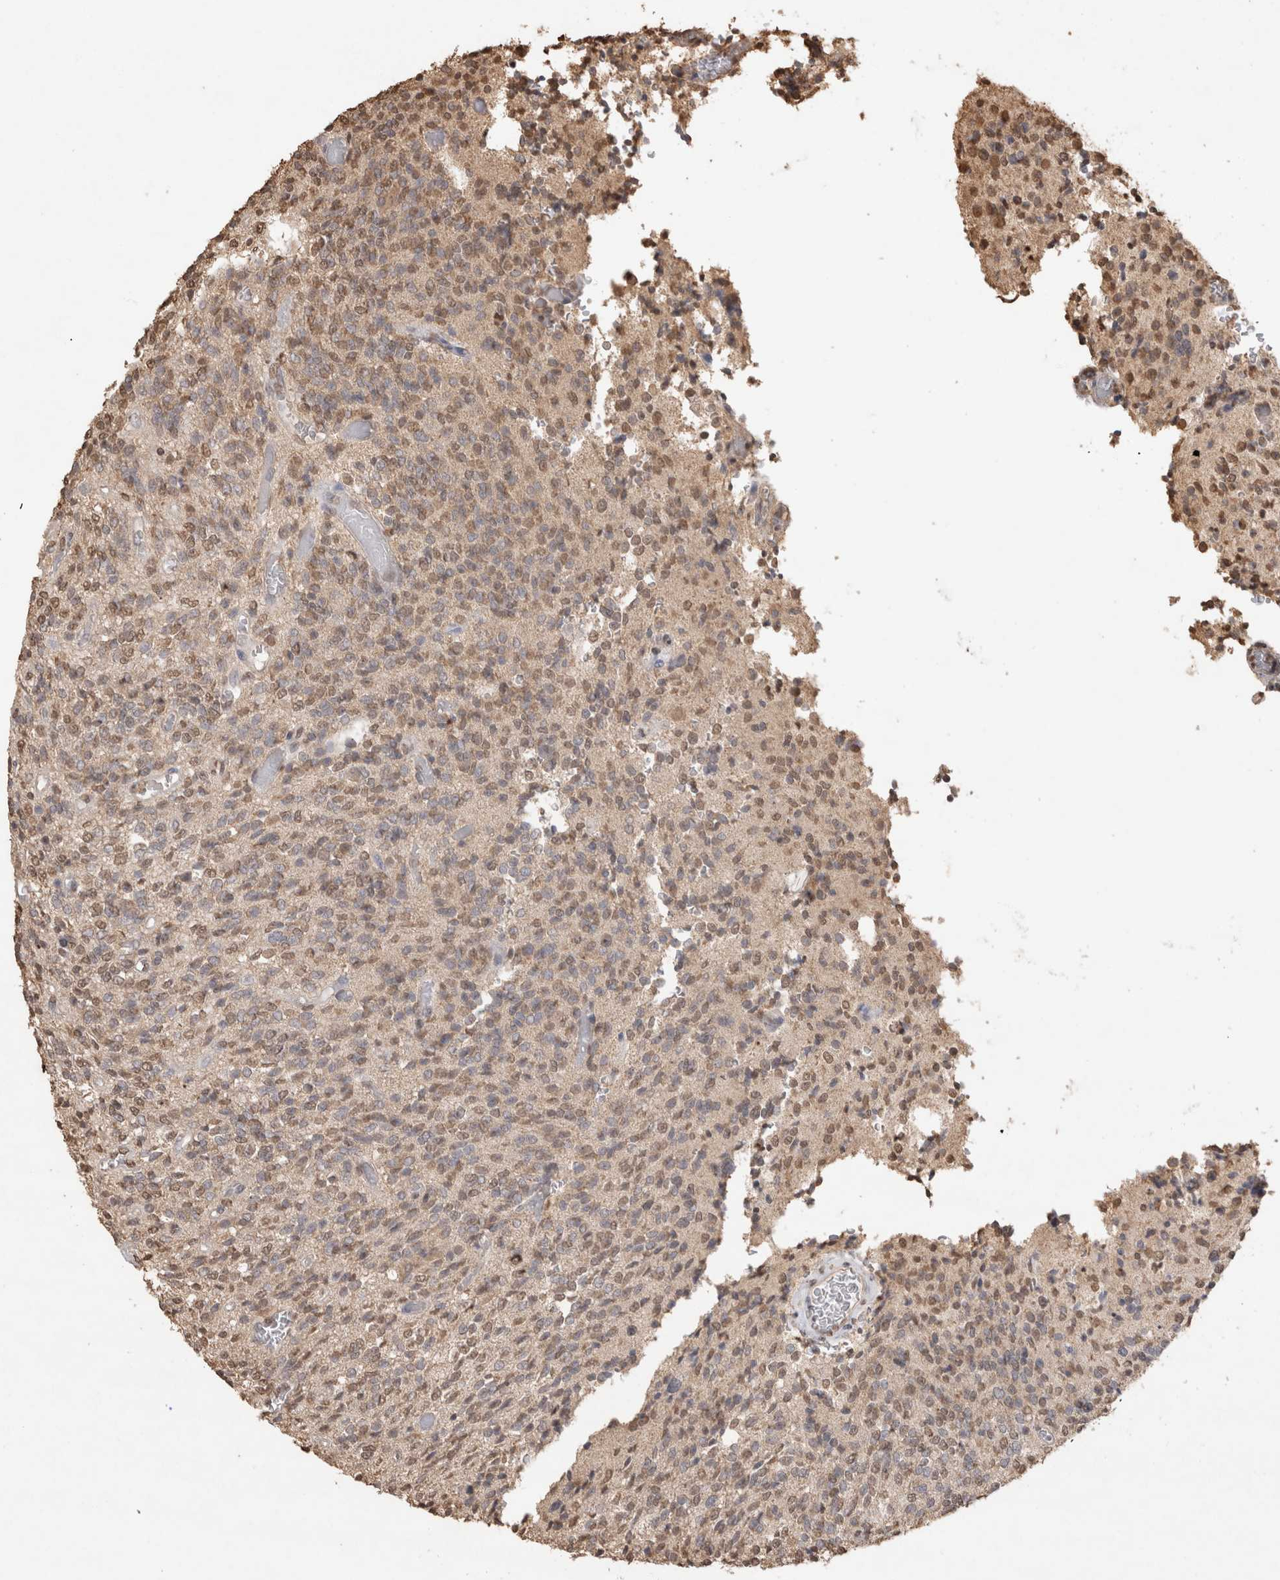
{"staining": {"intensity": "weak", "quantity": ">75%", "location": "nuclear"}, "tissue": "glioma", "cell_type": "Tumor cells", "image_type": "cancer", "snomed": [{"axis": "morphology", "description": "Glioma, malignant, High grade"}, {"axis": "topography", "description": "Brain"}], "caption": "IHC (DAB (3,3'-diaminobenzidine)) staining of human glioma displays weak nuclear protein expression in approximately >75% of tumor cells.", "gene": "MLX", "patient": {"sex": "male", "age": 34}}